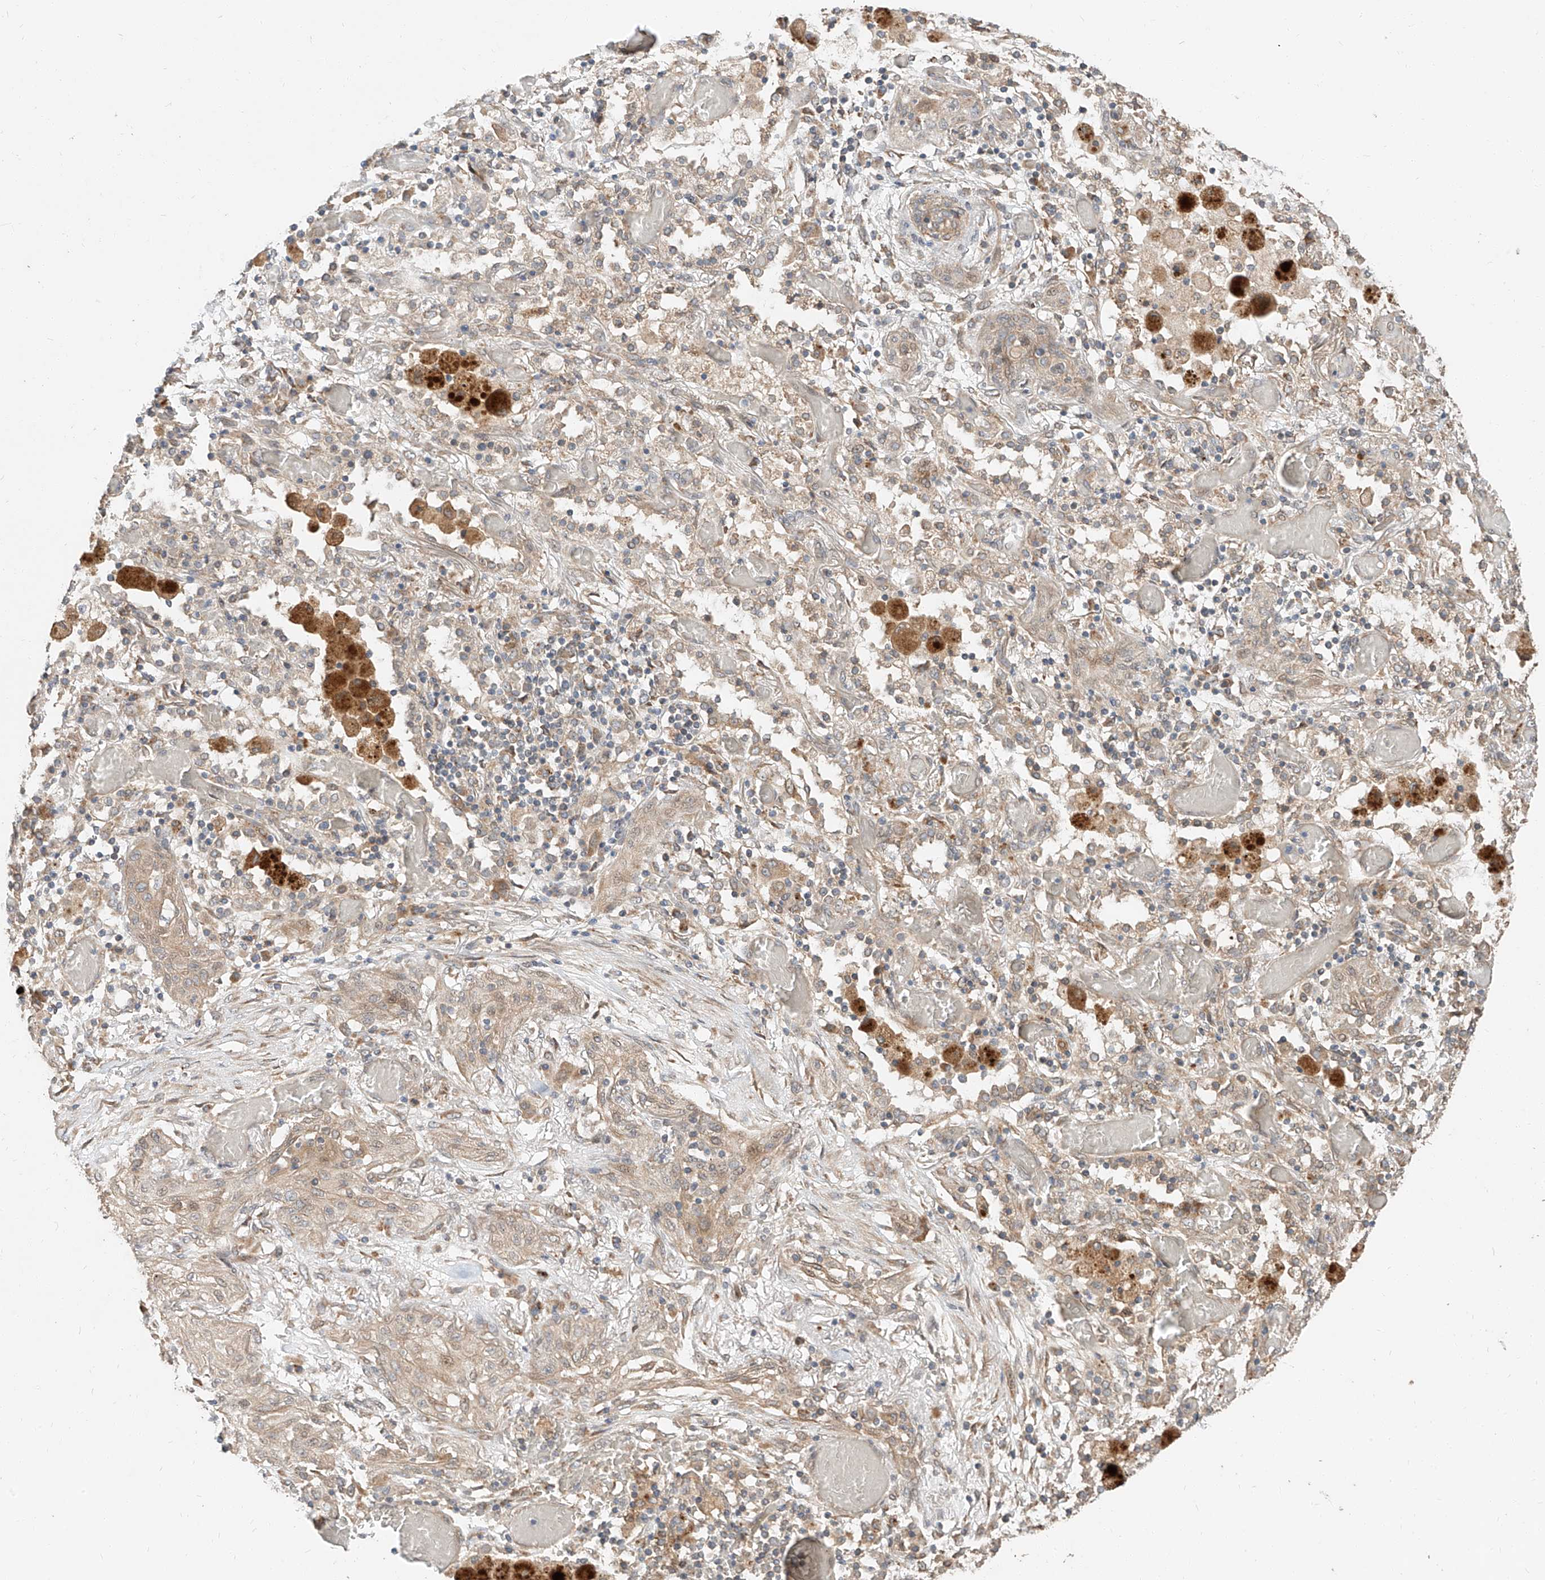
{"staining": {"intensity": "weak", "quantity": "25%-75%", "location": "cytoplasmic/membranous"}, "tissue": "lung cancer", "cell_type": "Tumor cells", "image_type": "cancer", "snomed": [{"axis": "morphology", "description": "Squamous cell carcinoma, NOS"}, {"axis": "topography", "description": "Lung"}], "caption": "Squamous cell carcinoma (lung) stained for a protein exhibits weak cytoplasmic/membranous positivity in tumor cells. The staining is performed using DAB (3,3'-diaminobenzidine) brown chromogen to label protein expression. The nuclei are counter-stained blue using hematoxylin.", "gene": "STX19", "patient": {"sex": "female", "age": 47}}